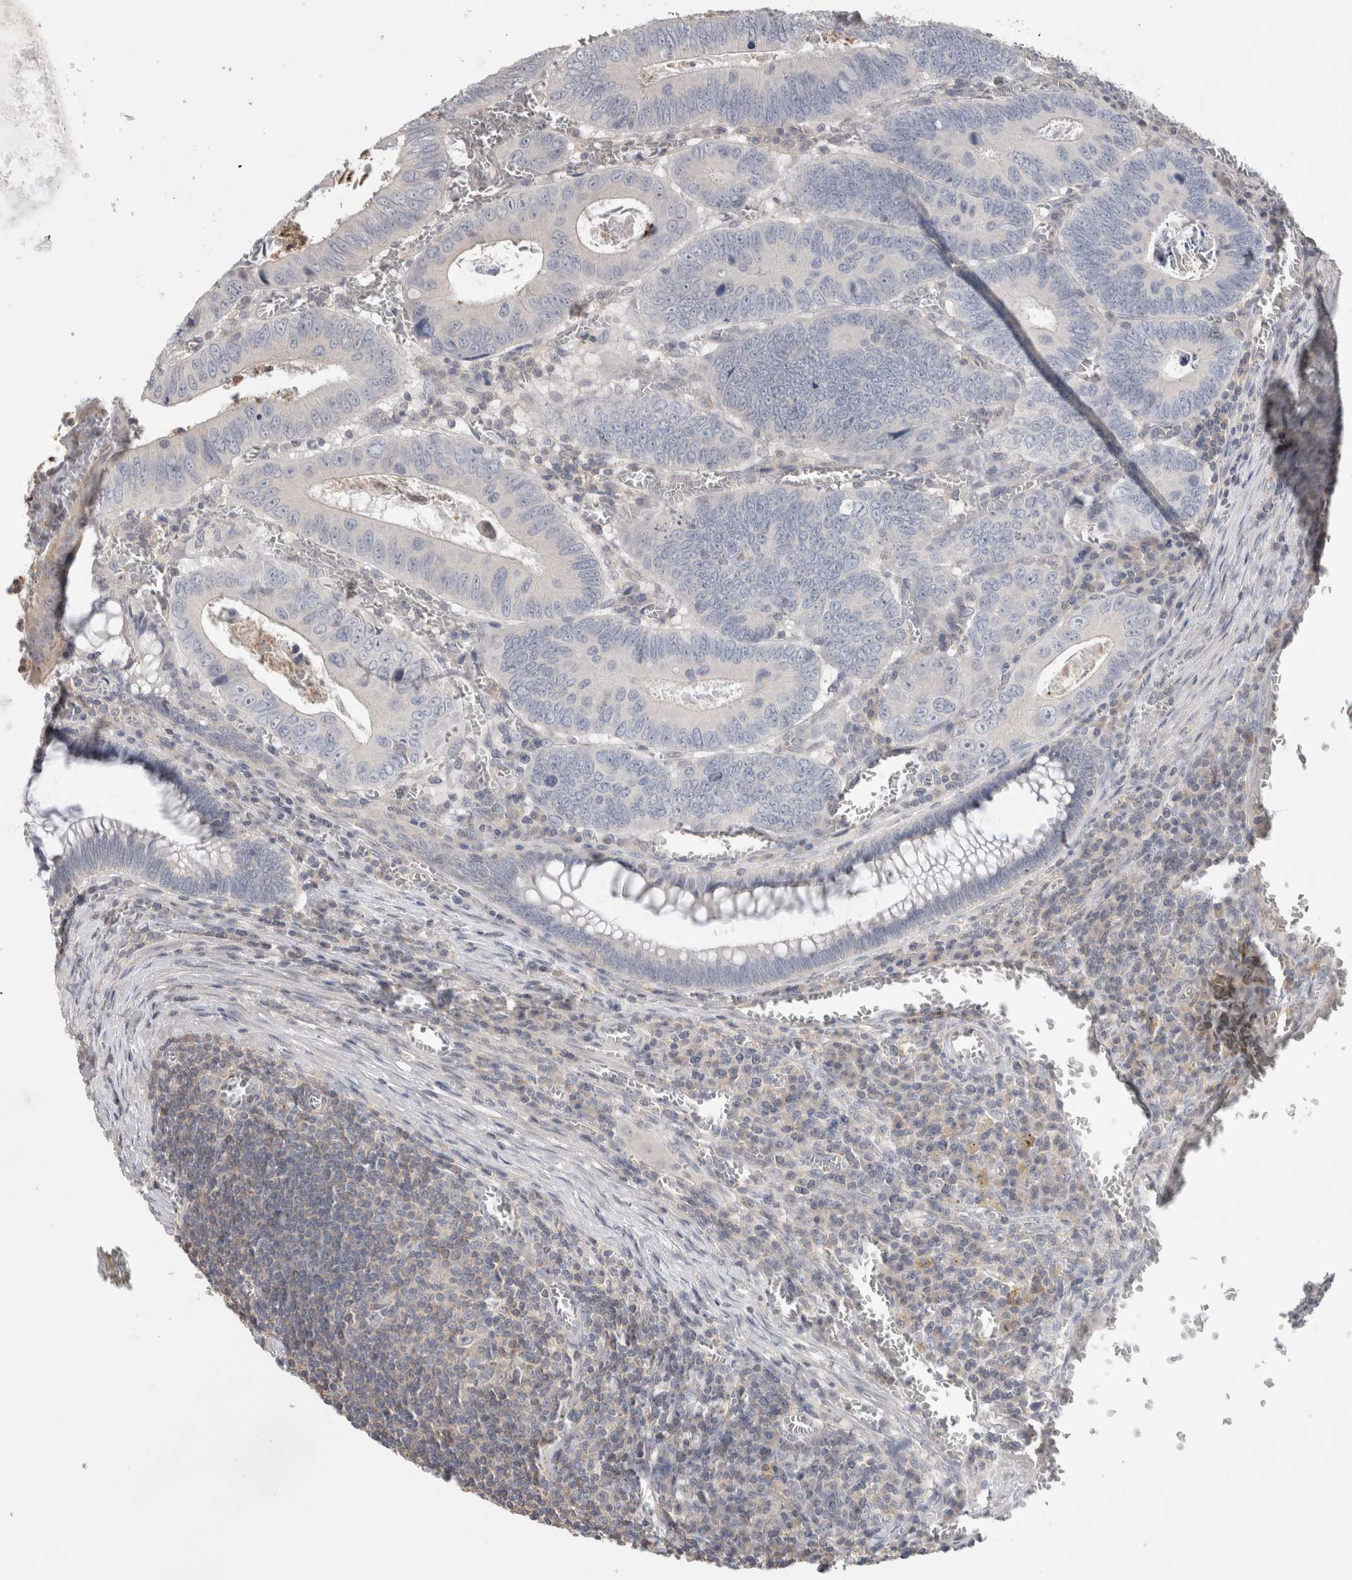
{"staining": {"intensity": "negative", "quantity": "none", "location": "none"}, "tissue": "colorectal cancer", "cell_type": "Tumor cells", "image_type": "cancer", "snomed": [{"axis": "morphology", "description": "Inflammation, NOS"}, {"axis": "morphology", "description": "Adenocarcinoma, NOS"}, {"axis": "topography", "description": "Colon"}], "caption": "Immunohistochemical staining of human colorectal cancer exhibits no significant staining in tumor cells. (DAB (3,3'-diaminobenzidine) immunohistochemistry (IHC) visualized using brightfield microscopy, high magnification).", "gene": "TRIM5", "patient": {"sex": "male", "age": 72}}